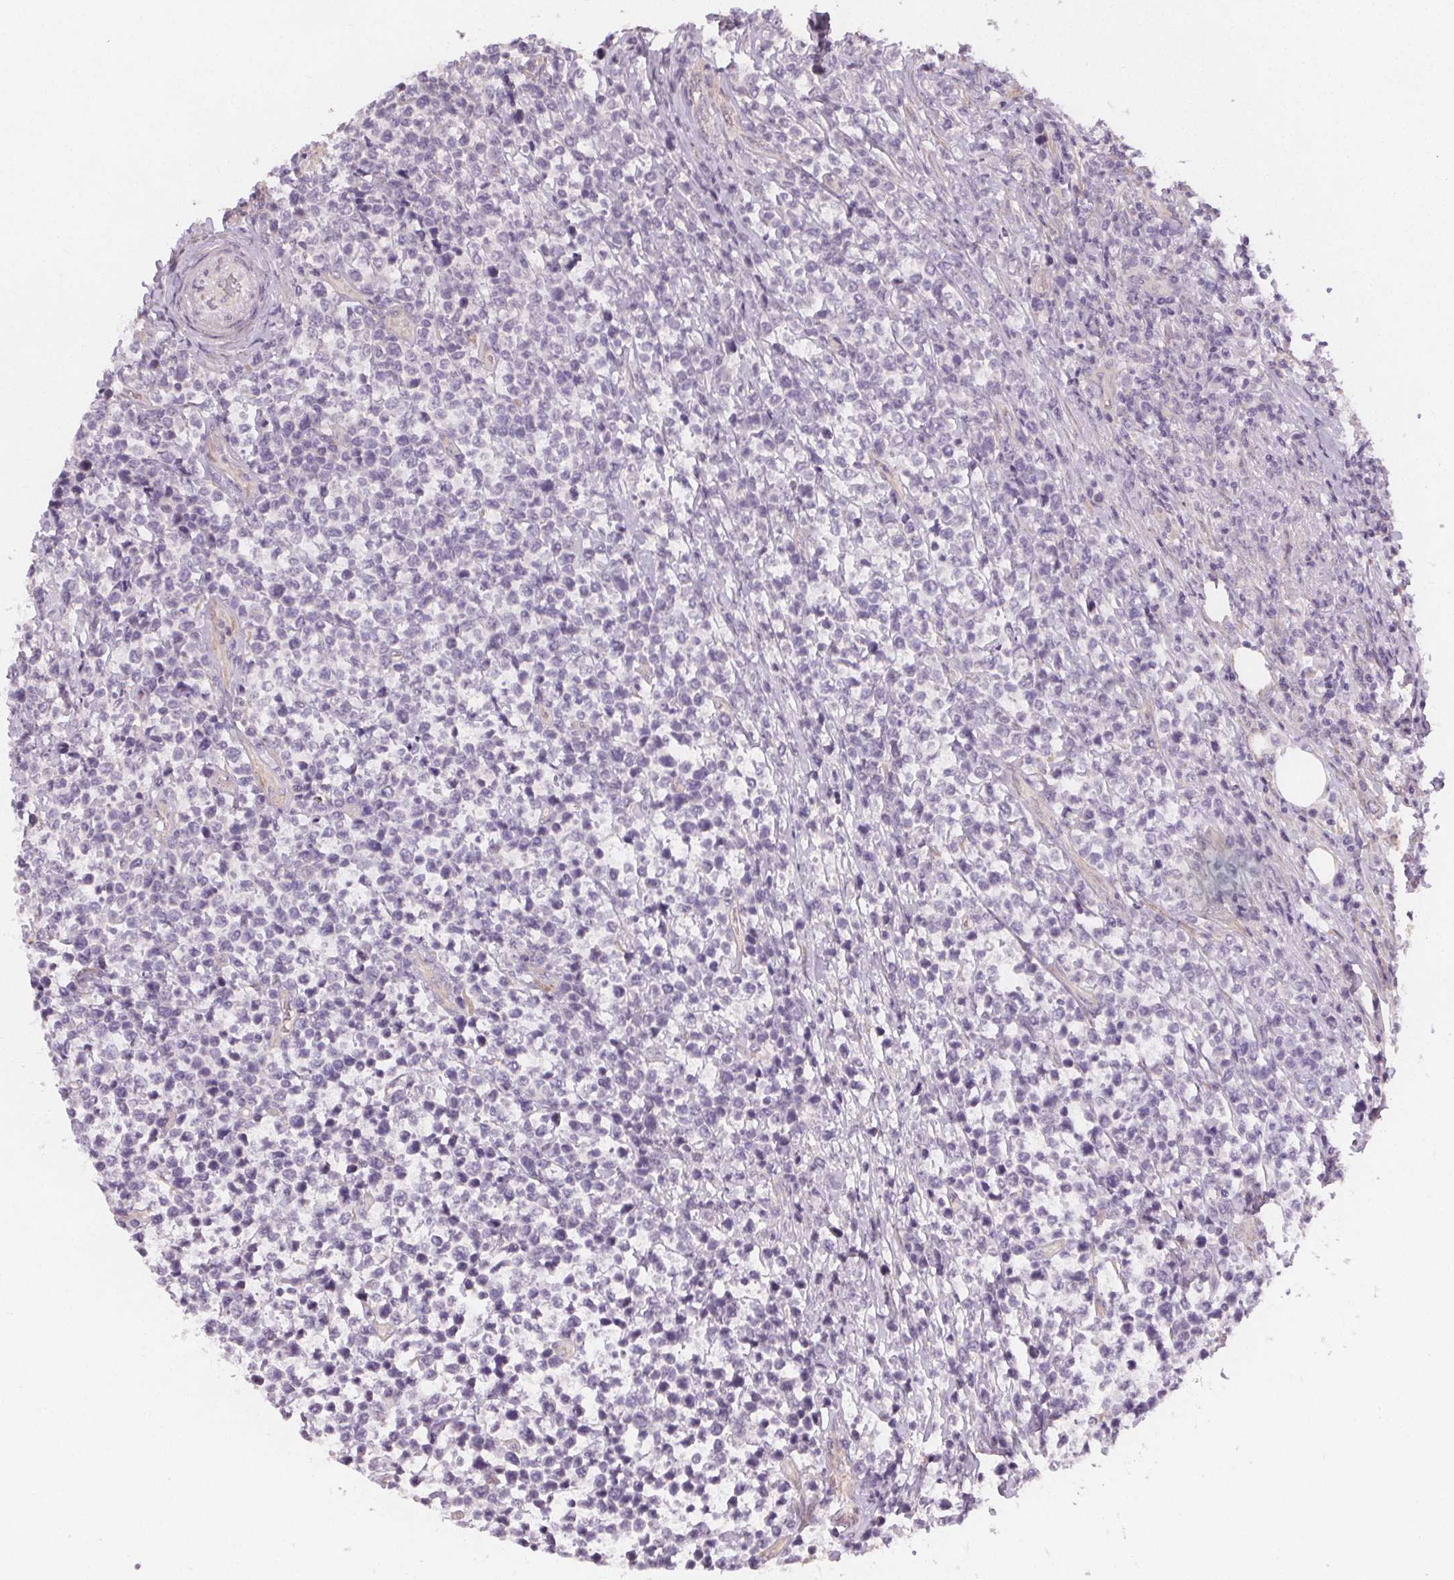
{"staining": {"intensity": "negative", "quantity": "none", "location": "none"}, "tissue": "lymphoma", "cell_type": "Tumor cells", "image_type": "cancer", "snomed": [{"axis": "morphology", "description": "Malignant lymphoma, non-Hodgkin's type, High grade"}, {"axis": "topography", "description": "Soft tissue"}], "caption": "A micrograph of malignant lymphoma, non-Hodgkin's type (high-grade) stained for a protein reveals no brown staining in tumor cells.", "gene": "VNN1", "patient": {"sex": "female", "age": 56}}